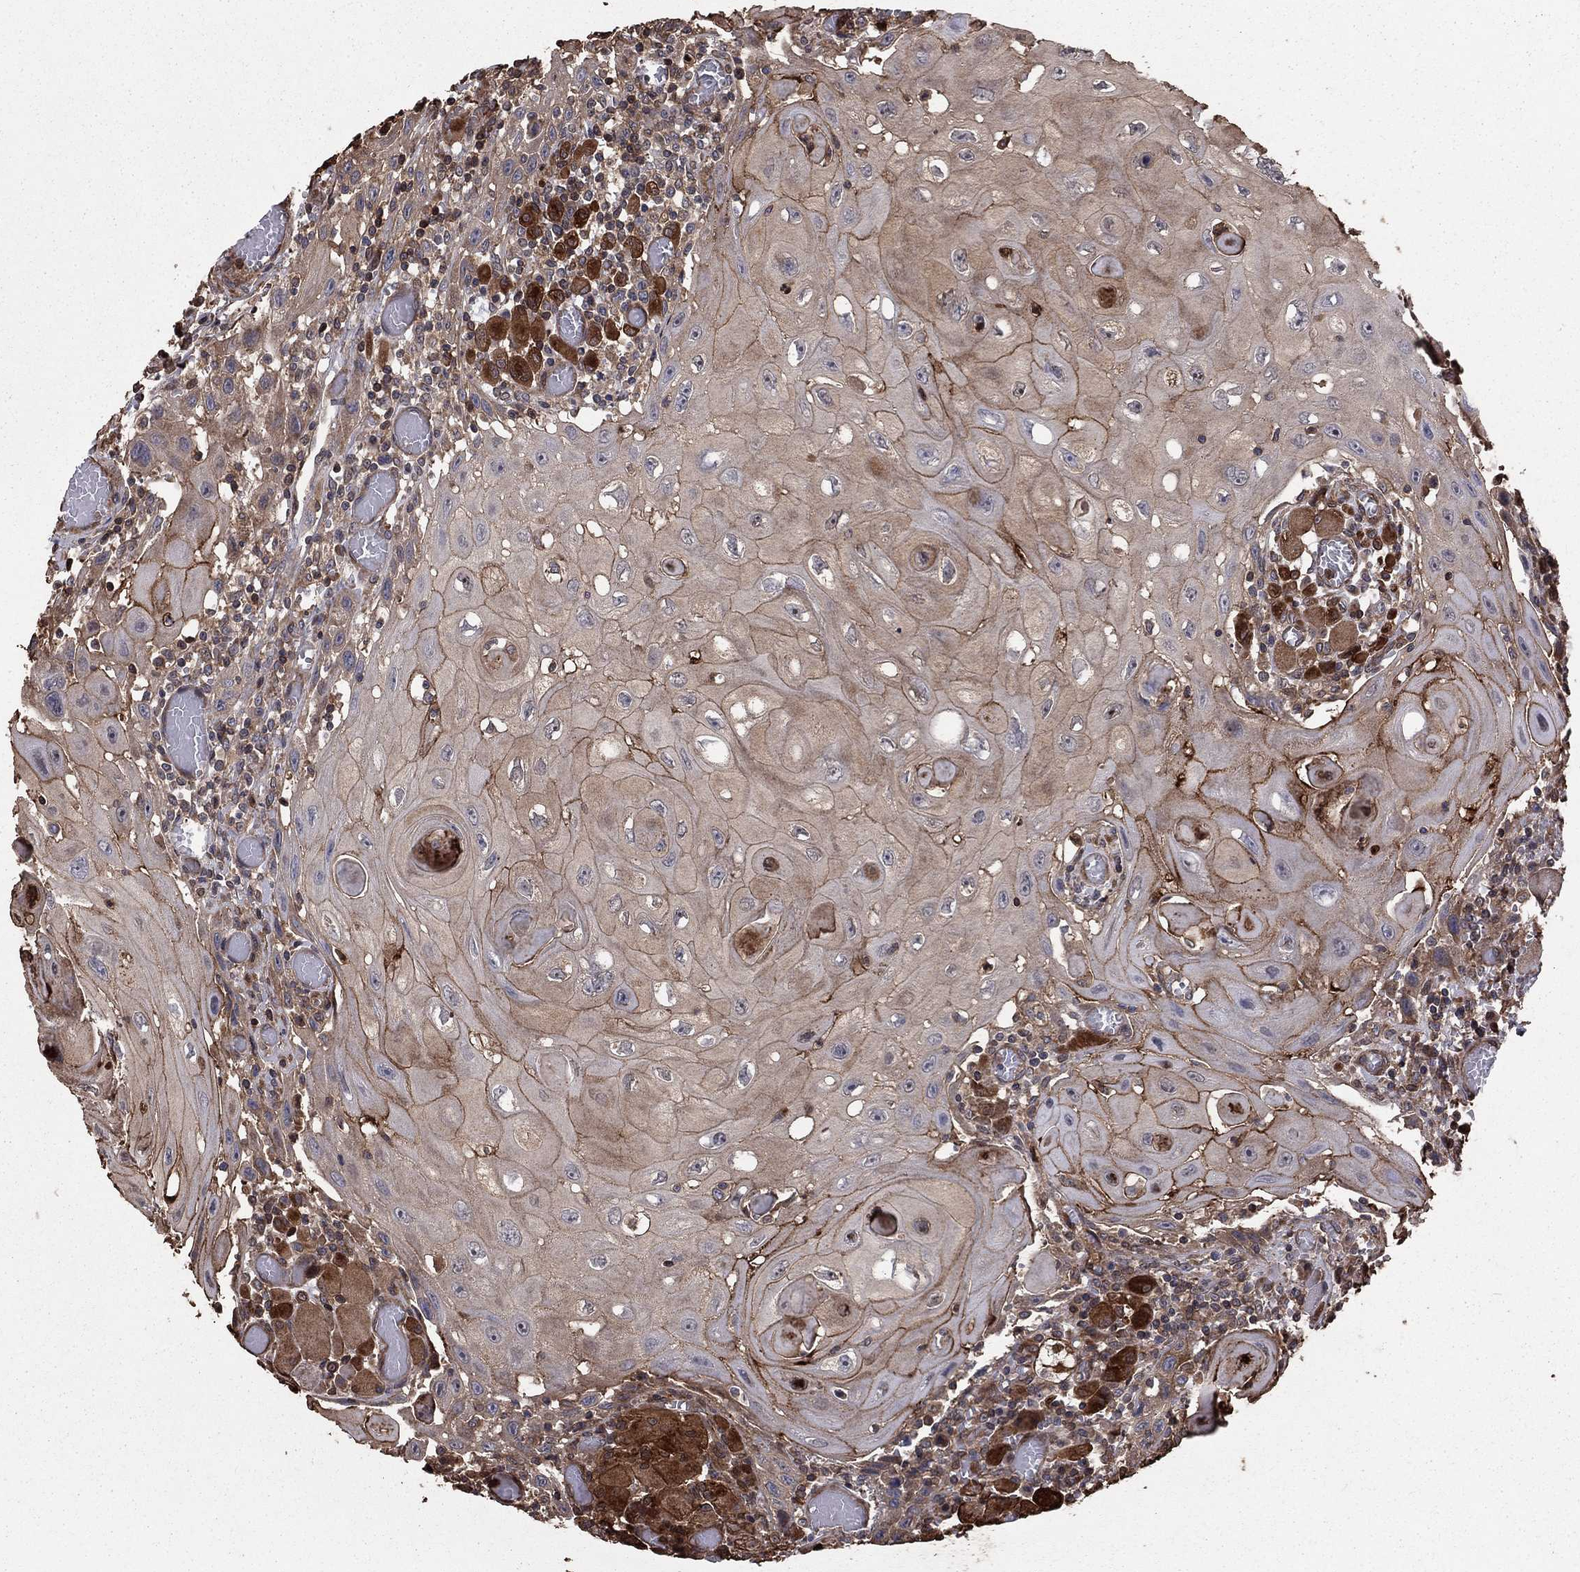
{"staining": {"intensity": "moderate", "quantity": "<25%", "location": "cytoplasmic/membranous"}, "tissue": "head and neck cancer", "cell_type": "Tumor cells", "image_type": "cancer", "snomed": [{"axis": "morphology", "description": "Normal tissue, NOS"}, {"axis": "morphology", "description": "Squamous cell carcinoma, NOS"}, {"axis": "topography", "description": "Oral tissue"}, {"axis": "topography", "description": "Head-Neck"}], "caption": "Protein positivity by immunohistochemistry (IHC) reveals moderate cytoplasmic/membranous positivity in about <25% of tumor cells in head and neck cancer (squamous cell carcinoma).", "gene": "GYG1", "patient": {"sex": "male", "age": 71}}